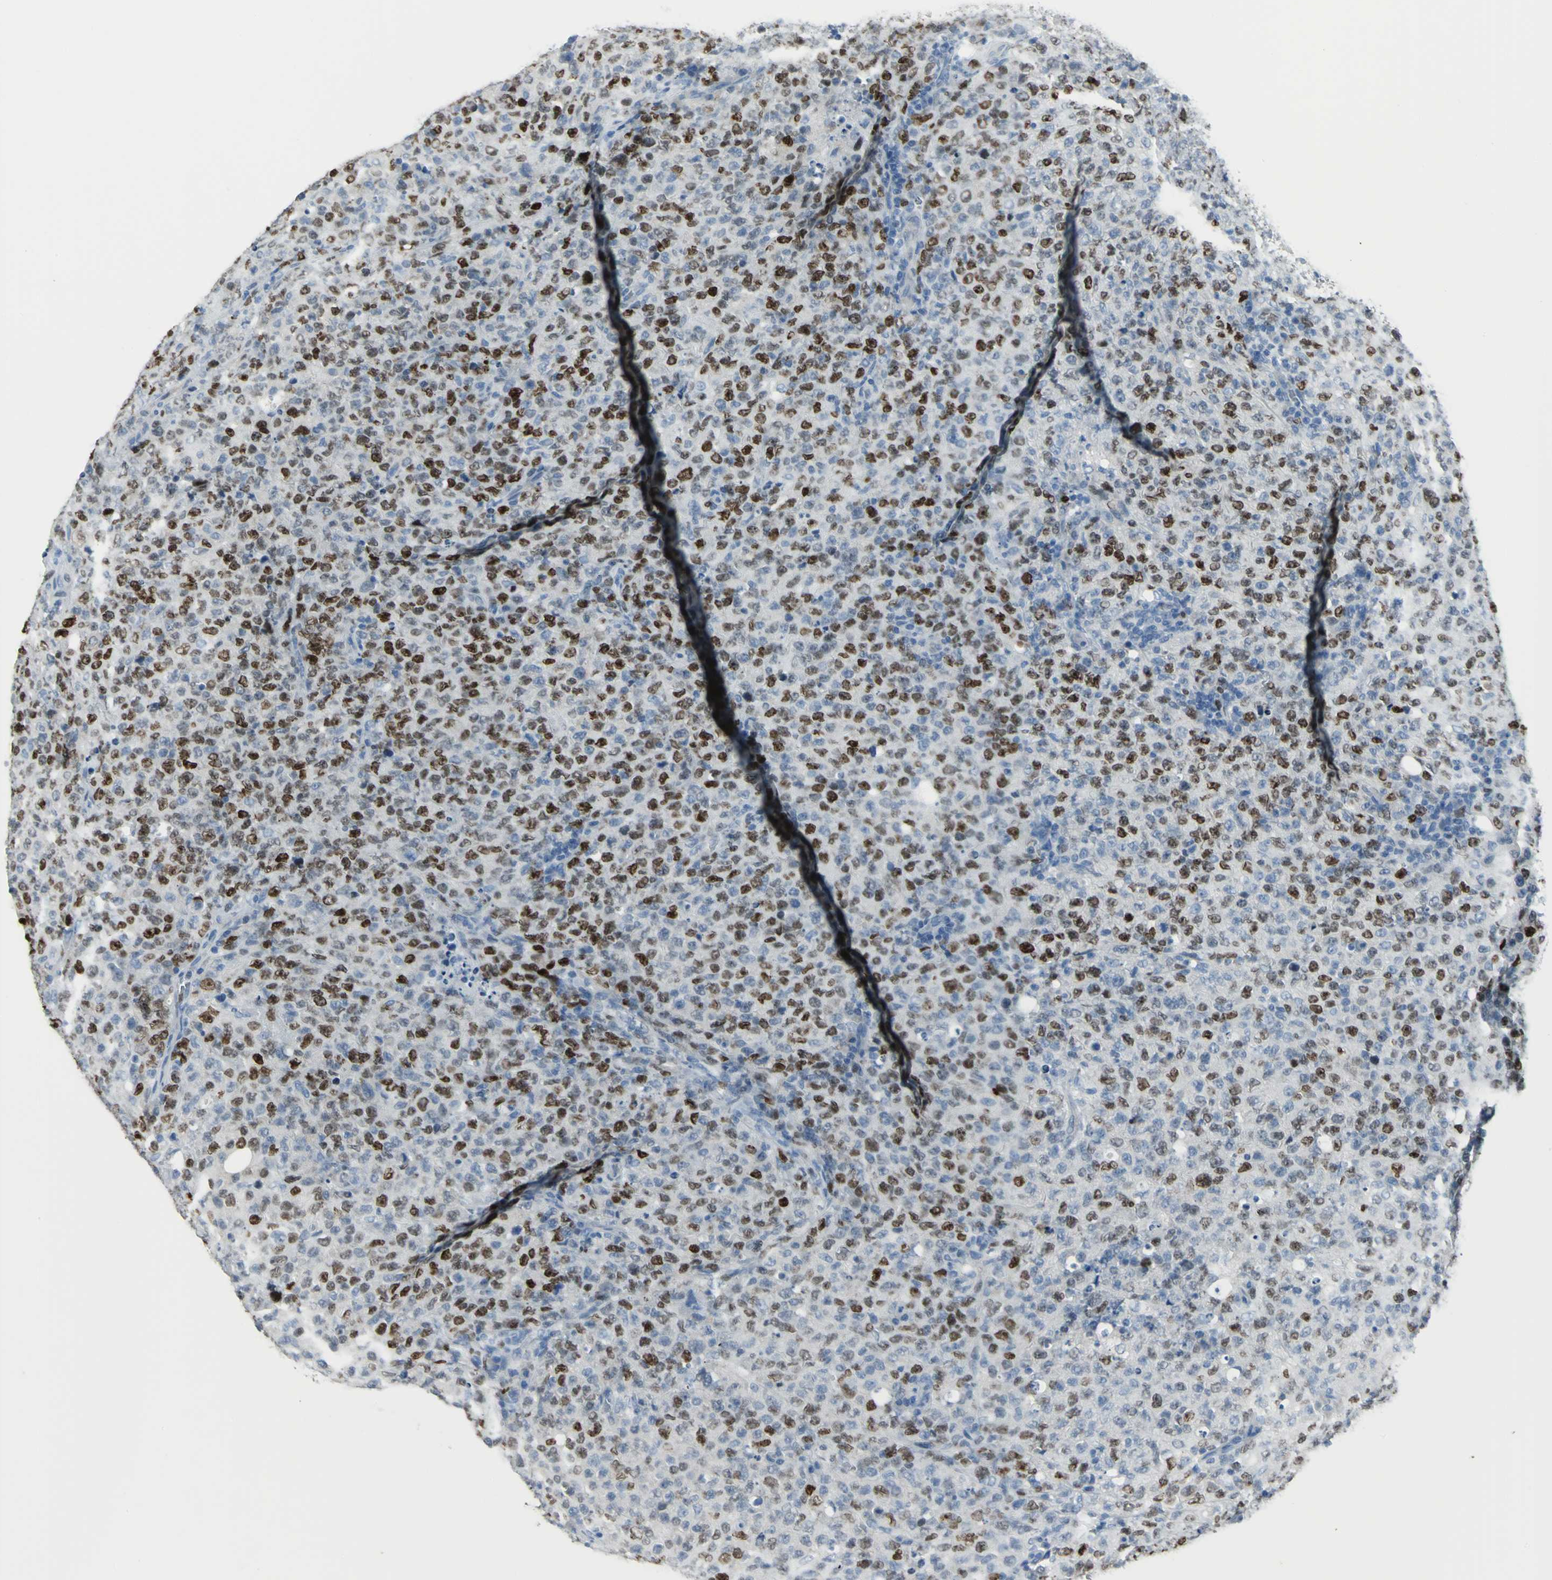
{"staining": {"intensity": "strong", "quantity": "25%-75%", "location": "nuclear"}, "tissue": "lymphoma", "cell_type": "Tumor cells", "image_type": "cancer", "snomed": [{"axis": "morphology", "description": "Malignant lymphoma, non-Hodgkin's type, High grade"}, {"axis": "topography", "description": "Tonsil"}], "caption": "Lymphoma stained with IHC reveals strong nuclear expression in approximately 25%-75% of tumor cells.", "gene": "MCM3", "patient": {"sex": "female", "age": 36}}